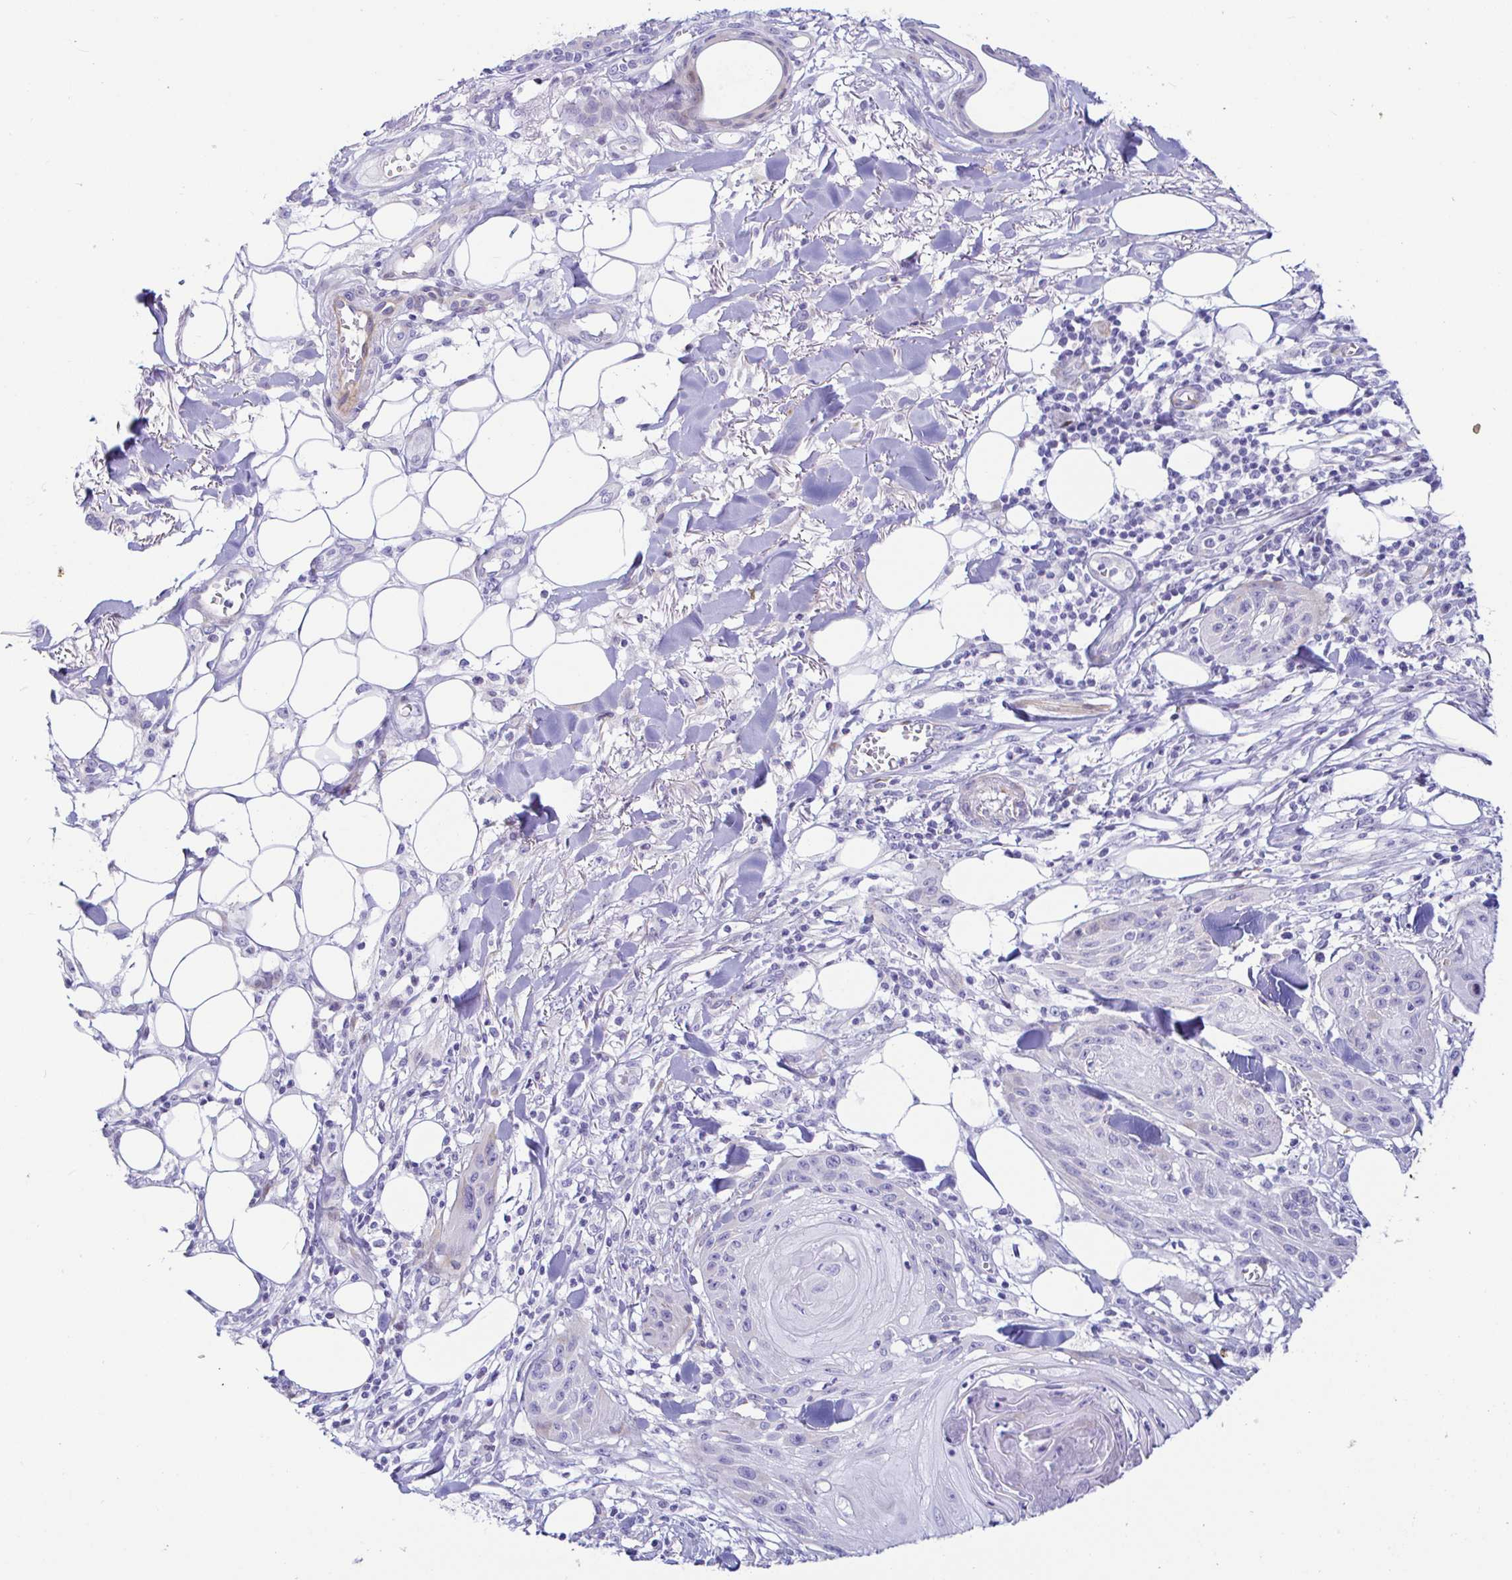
{"staining": {"intensity": "negative", "quantity": "none", "location": "none"}, "tissue": "skin cancer", "cell_type": "Tumor cells", "image_type": "cancer", "snomed": [{"axis": "morphology", "description": "Squamous cell carcinoma, NOS"}, {"axis": "topography", "description": "Skin"}], "caption": "Human squamous cell carcinoma (skin) stained for a protein using immunohistochemistry displays no expression in tumor cells.", "gene": "PINLYP", "patient": {"sex": "female", "age": 88}}